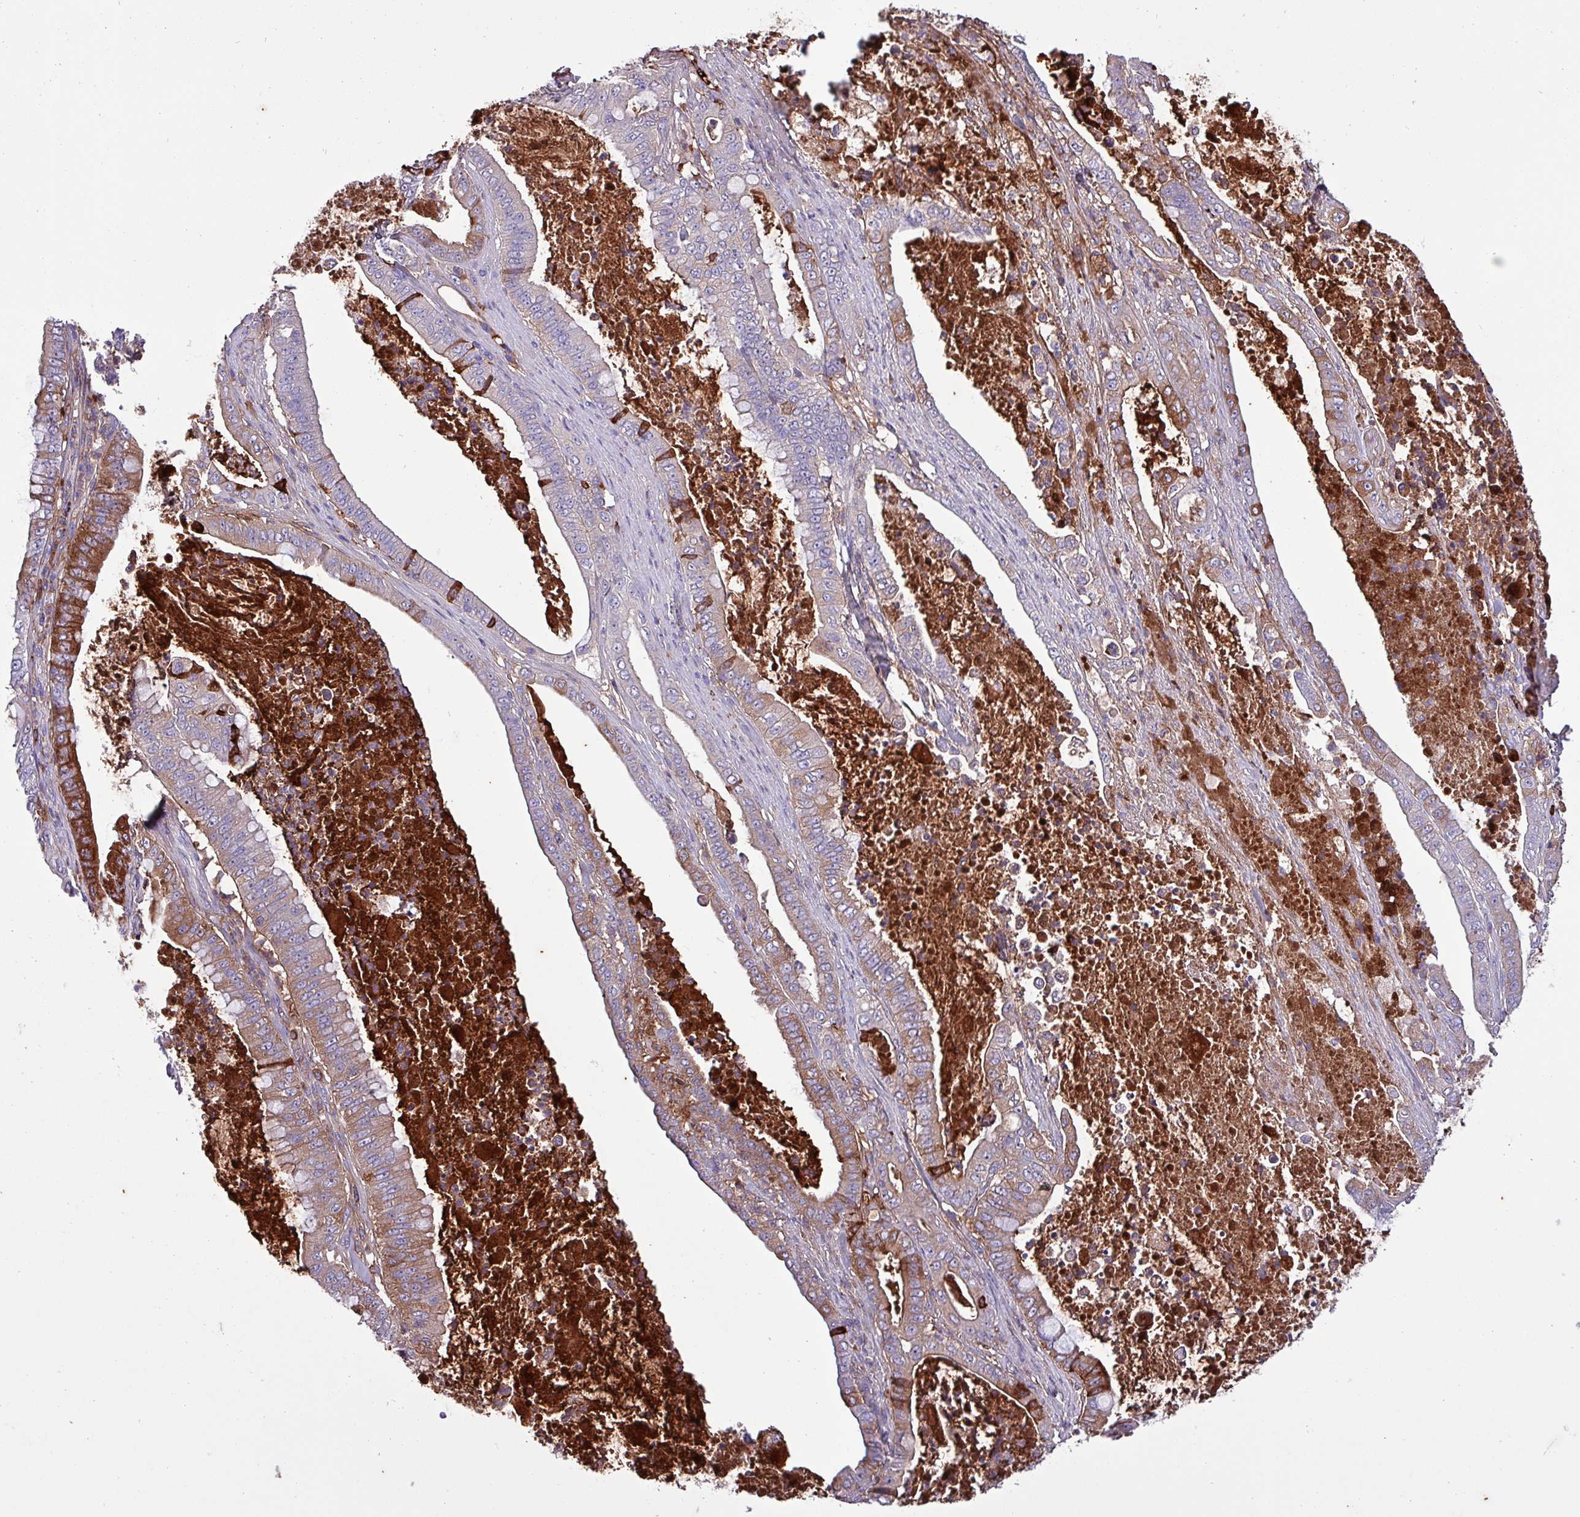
{"staining": {"intensity": "moderate", "quantity": "<25%", "location": "cytoplasmic/membranous"}, "tissue": "pancreatic cancer", "cell_type": "Tumor cells", "image_type": "cancer", "snomed": [{"axis": "morphology", "description": "Adenocarcinoma, NOS"}, {"axis": "topography", "description": "Pancreas"}], "caption": "A high-resolution photomicrograph shows immunohistochemistry (IHC) staining of pancreatic cancer, which reveals moderate cytoplasmic/membranous staining in about <25% of tumor cells.", "gene": "HP", "patient": {"sex": "male", "age": 71}}